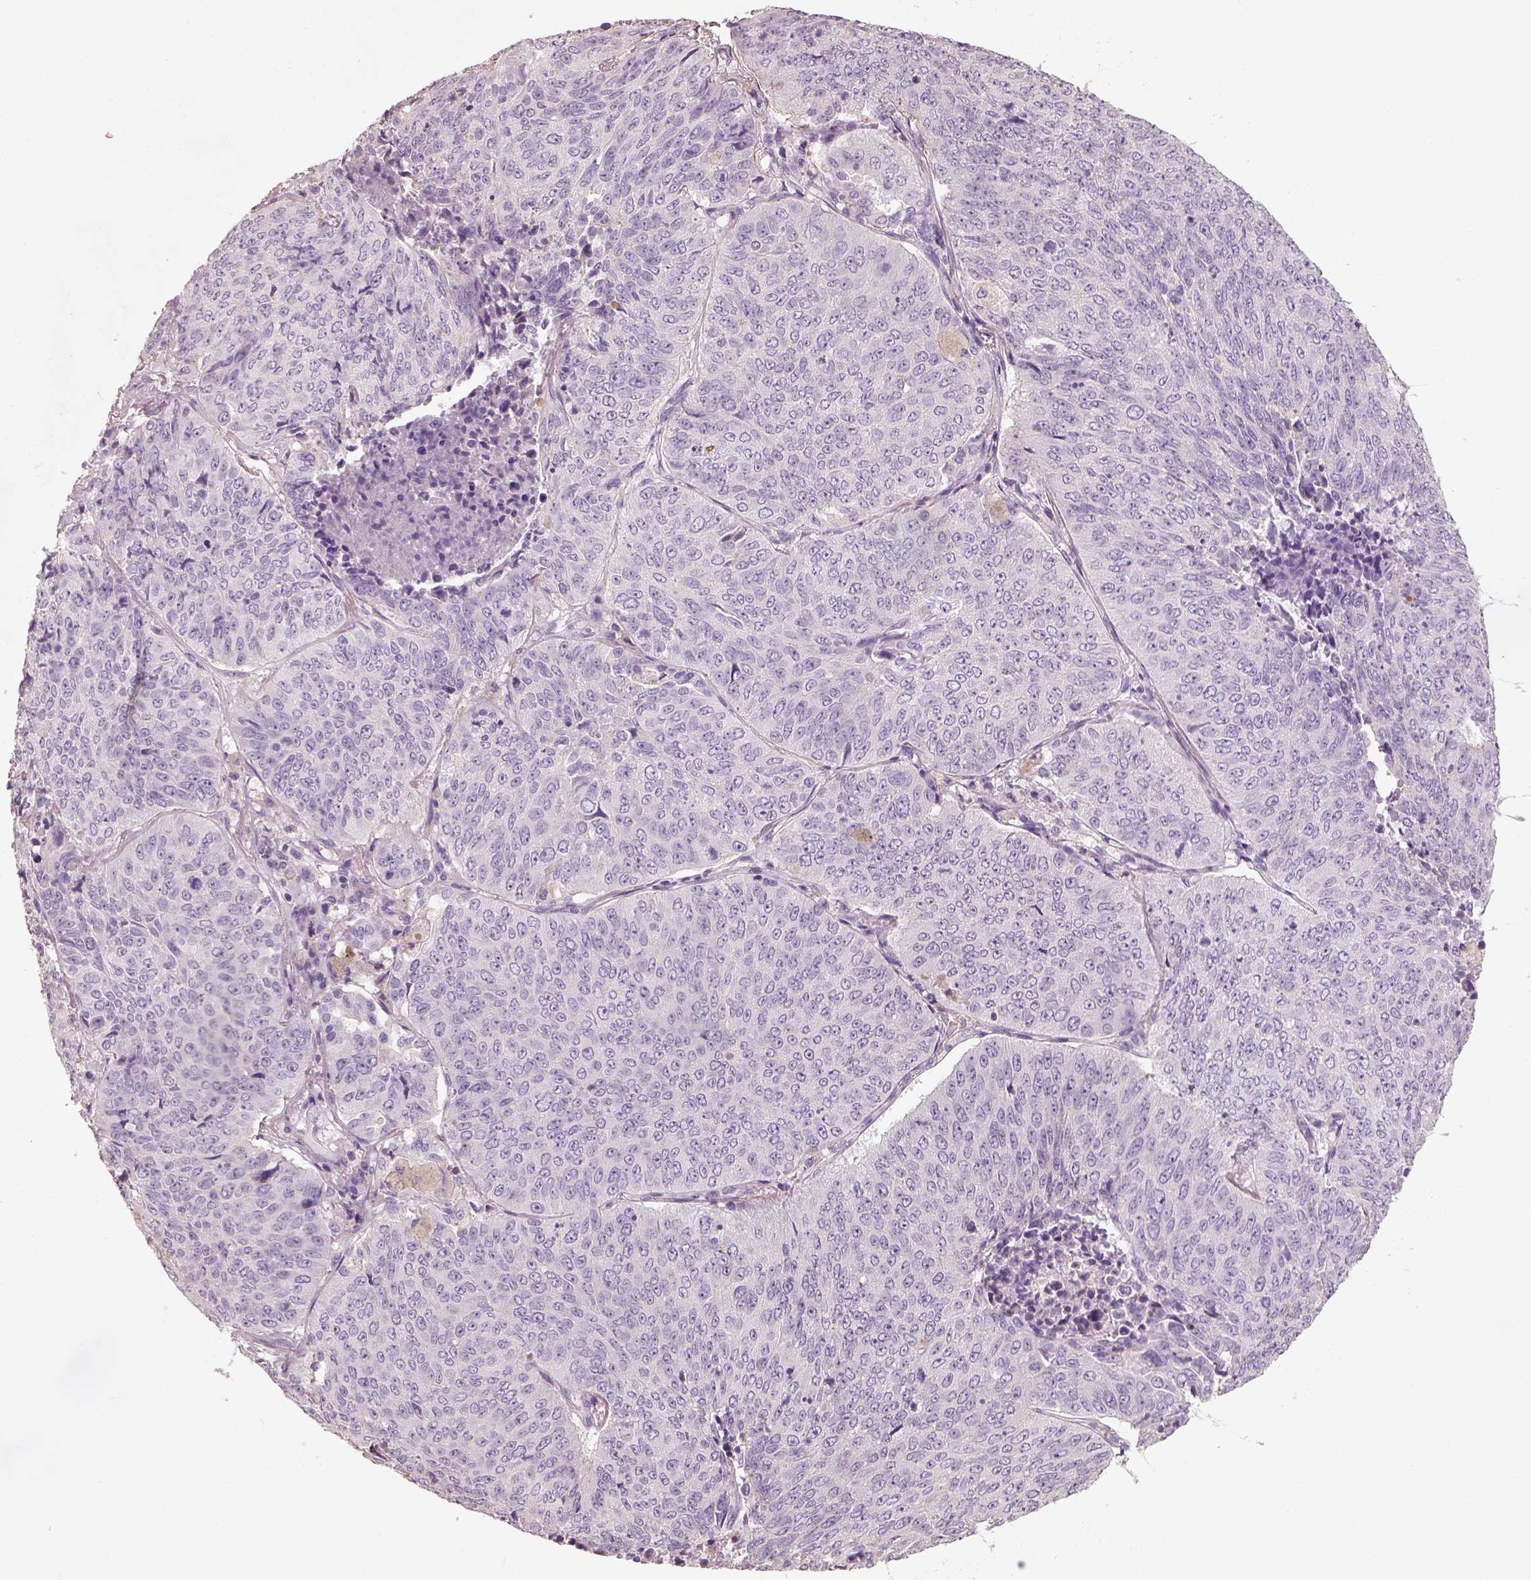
{"staining": {"intensity": "negative", "quantity": "none", "location": "none"}, "tissue": "lung cancer", "cell_type": "Tumor cells", "image_type": "cancer", "snomed": [{"axis": "morphology", "description": "Normal tissue, NOS"}, {"axis": "morphology", "description": "Squamous cell carcinoma, NOS"}, {"axis": "topography", "description": "Bronchus"}, {"axis": "topography", "description": "Lung"}], "caption": "Immunohistochemistry of human lung cancer demonstrates no positivity in tumor cells. Nuclei are stained in blue.", "gene": "OTUD6A", "patient": {"sex": "male", "age": 64}}